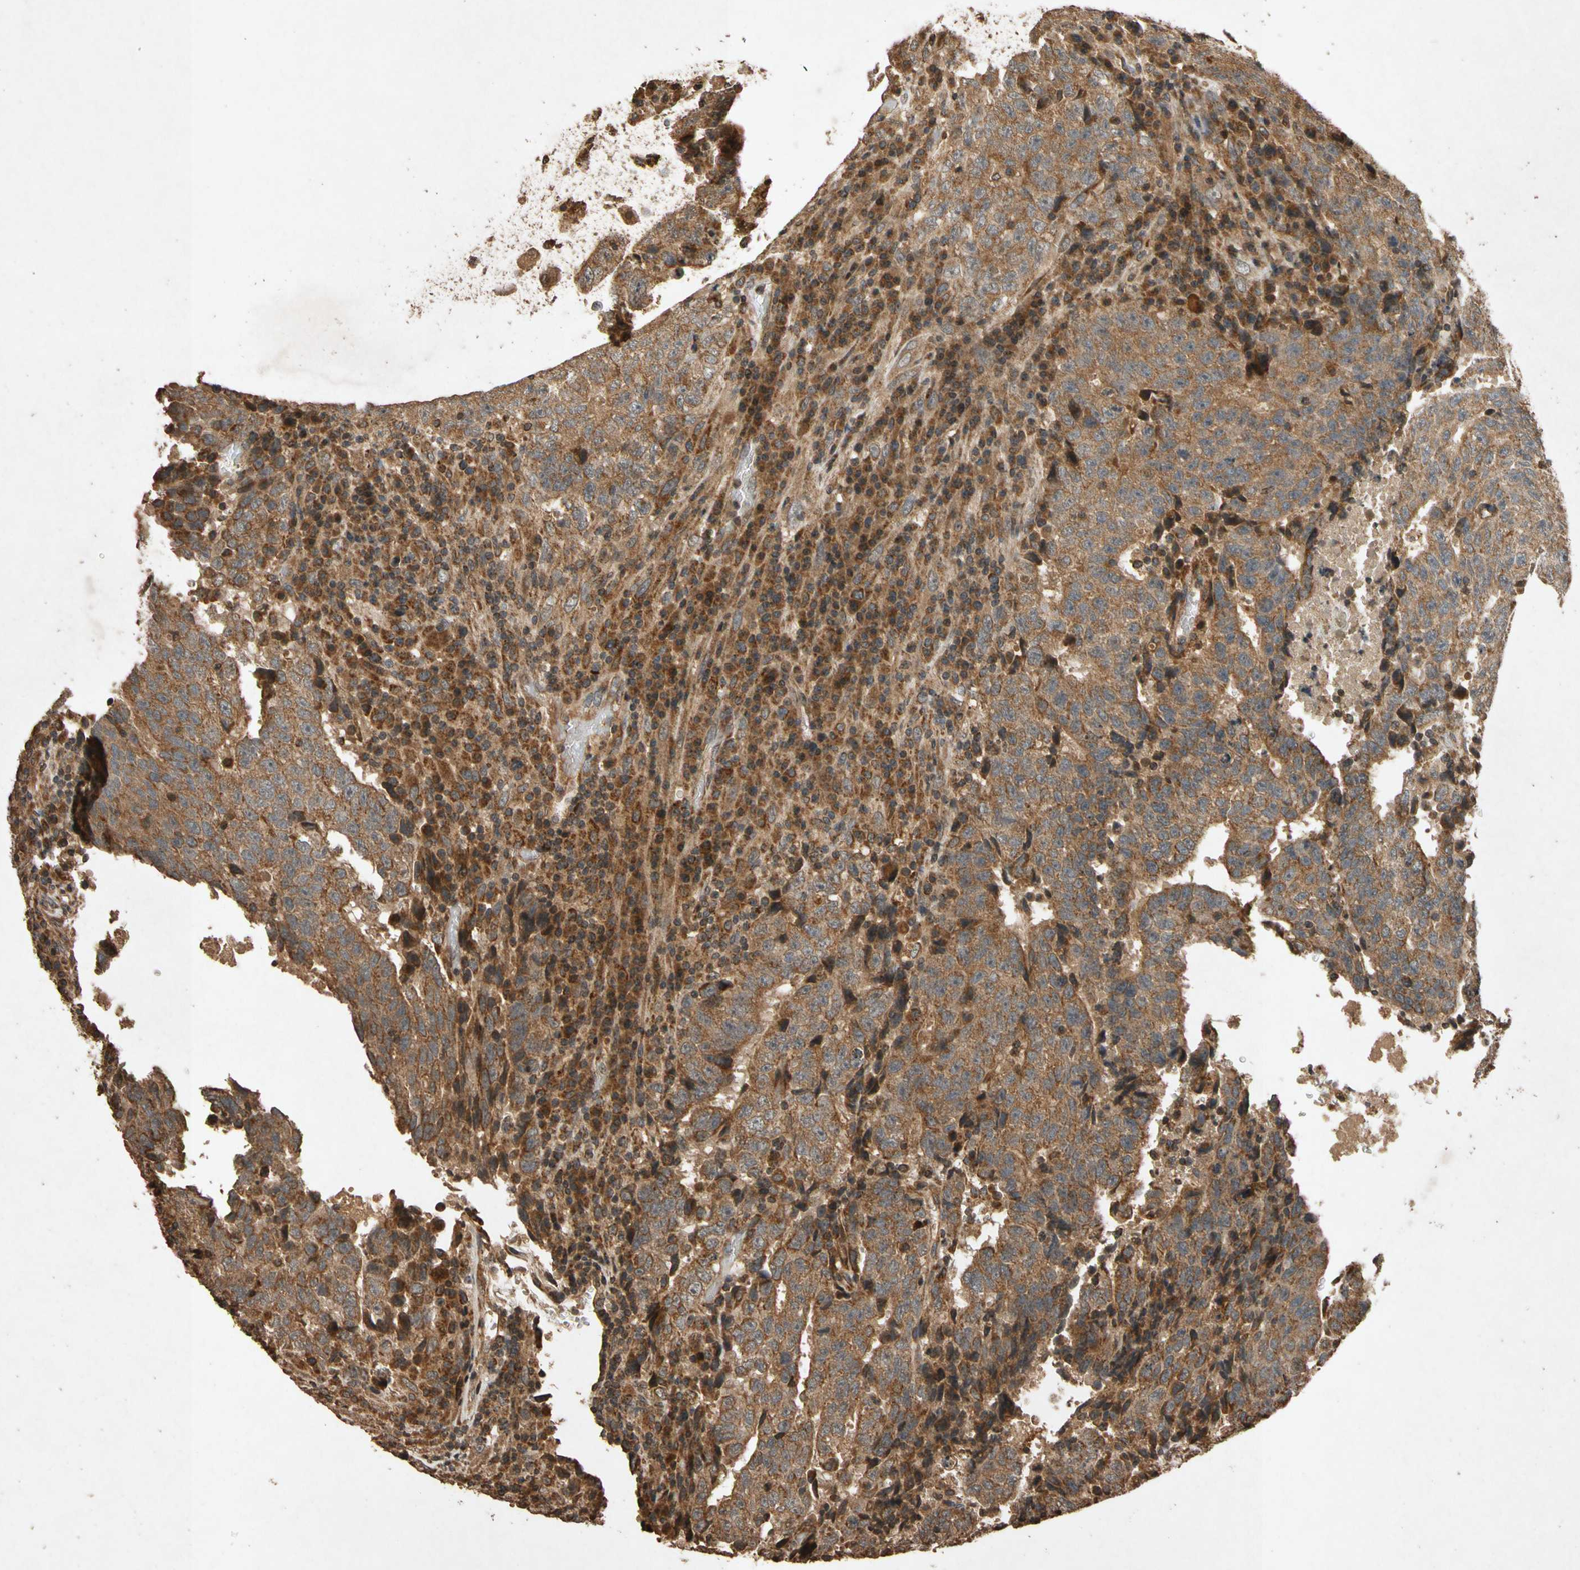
{"staining": {"intensity": "moderate", "quantity": ">75%", "location": "cytoplasmic/membranous"}, "tissue": "testis cancer", "cell_type": "Tumor cells", "image_type": "cancer", "snomed": [{"axis": "morphology", "description": "Necrosis, NOS"}, {"axis": "morphology", "description": "Carcinoma, Embryonal, NOS"}, {"axis": "topography", "description": "Testis"}], "caption": "Brown immunohistochemical staining in human embryonal carcinoma (testis) reveals moderate cytoplasmic/membranous positivity in about >75% of tumor cells.", "gene": "TXN2", "patient": {"sex": "male", "age": 19}}